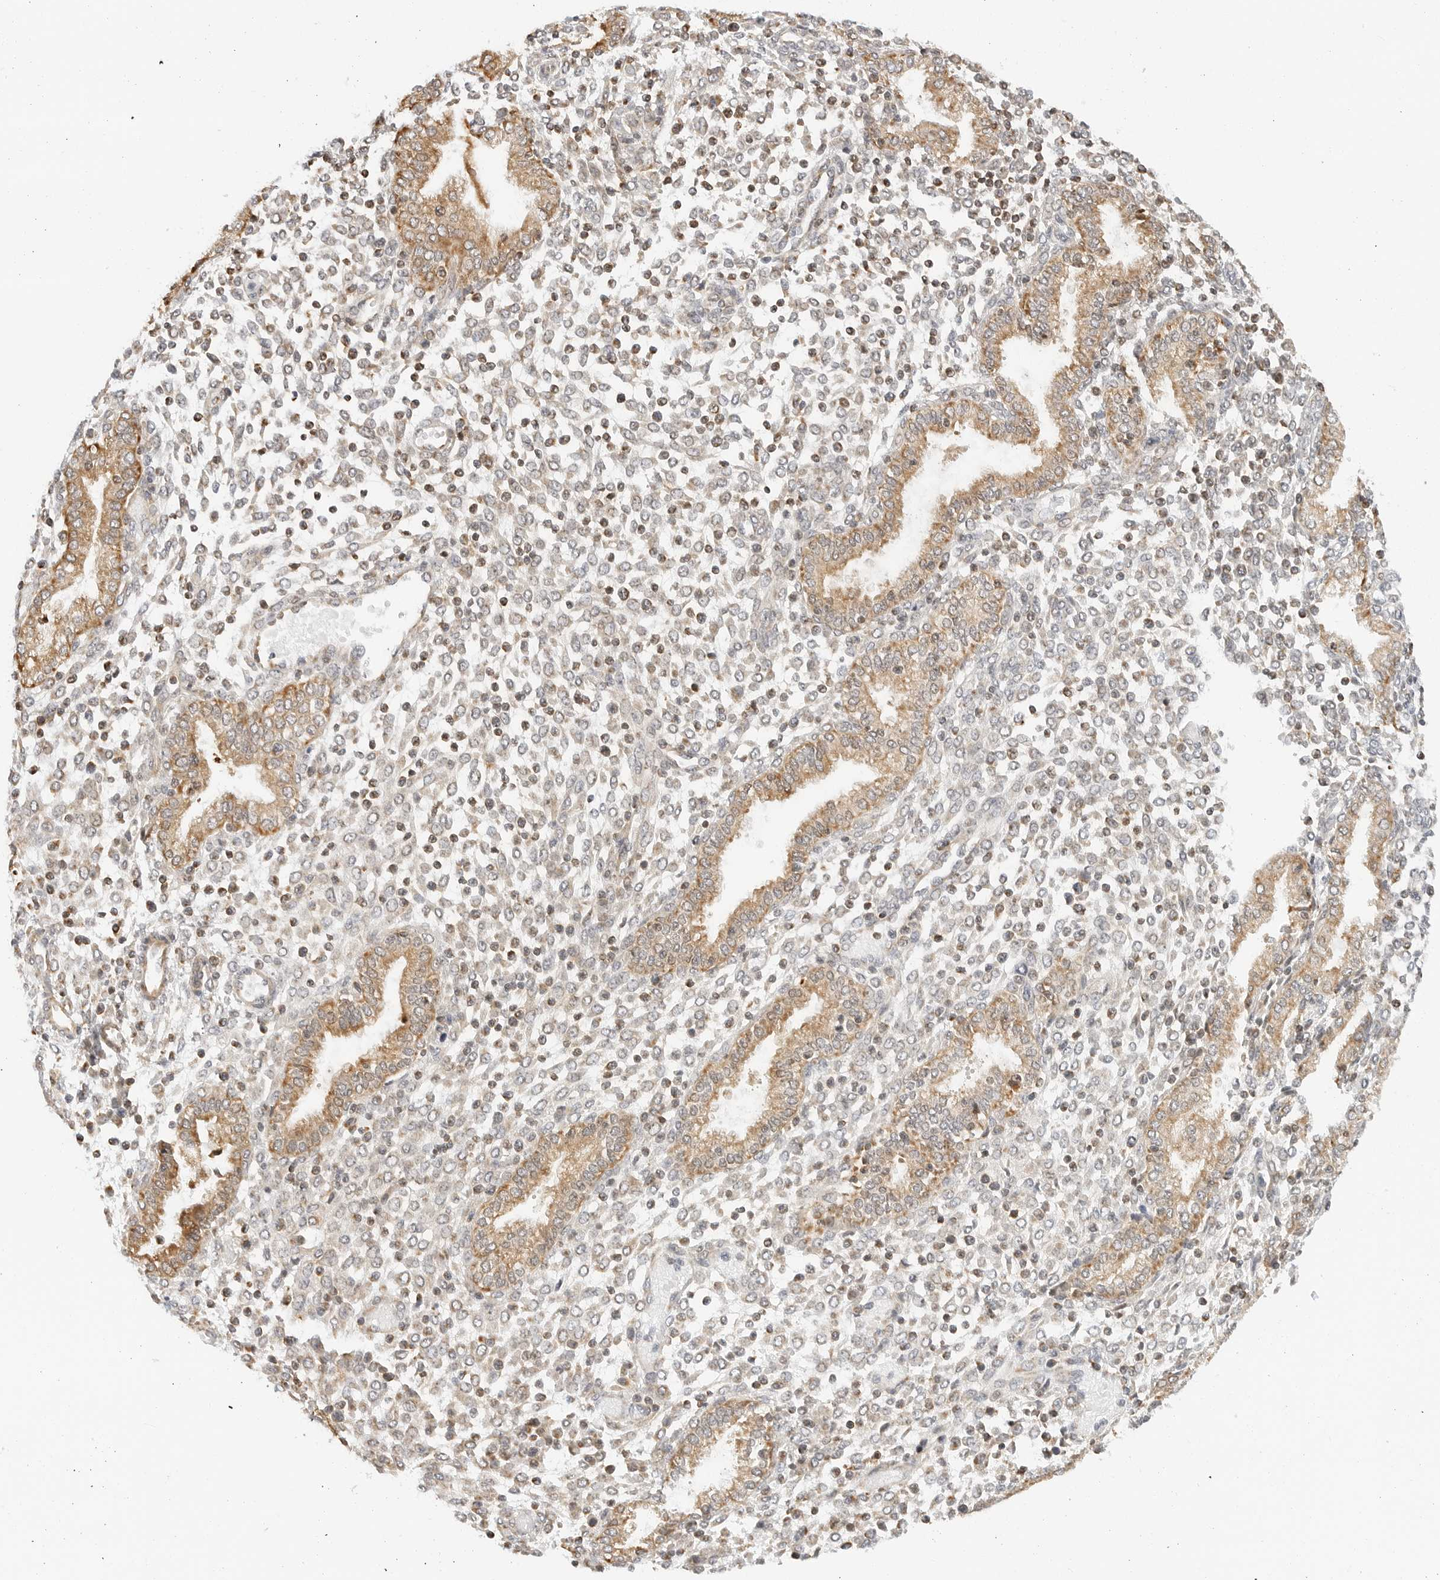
{"staining": {"intensity": "weak", "quantity": "25%-75%", "location": "nuclear"}, "tissue": "endometrium", "cell_type": "Cells in endometrial stroma", "image_type": "normal", "snomed": [{"axis": "morphology", "description": "Normal tissue, NOS"}, {"axis": "topography", "description": "Endometrium"}], "caption": "Protein analysis of unremarkable endometrium shows weak nuclear expression in approximately 25%-75% of cells in endometrial stroma.", "gene": "GORAB", "patient": {"sex": "female", "age": 53}}